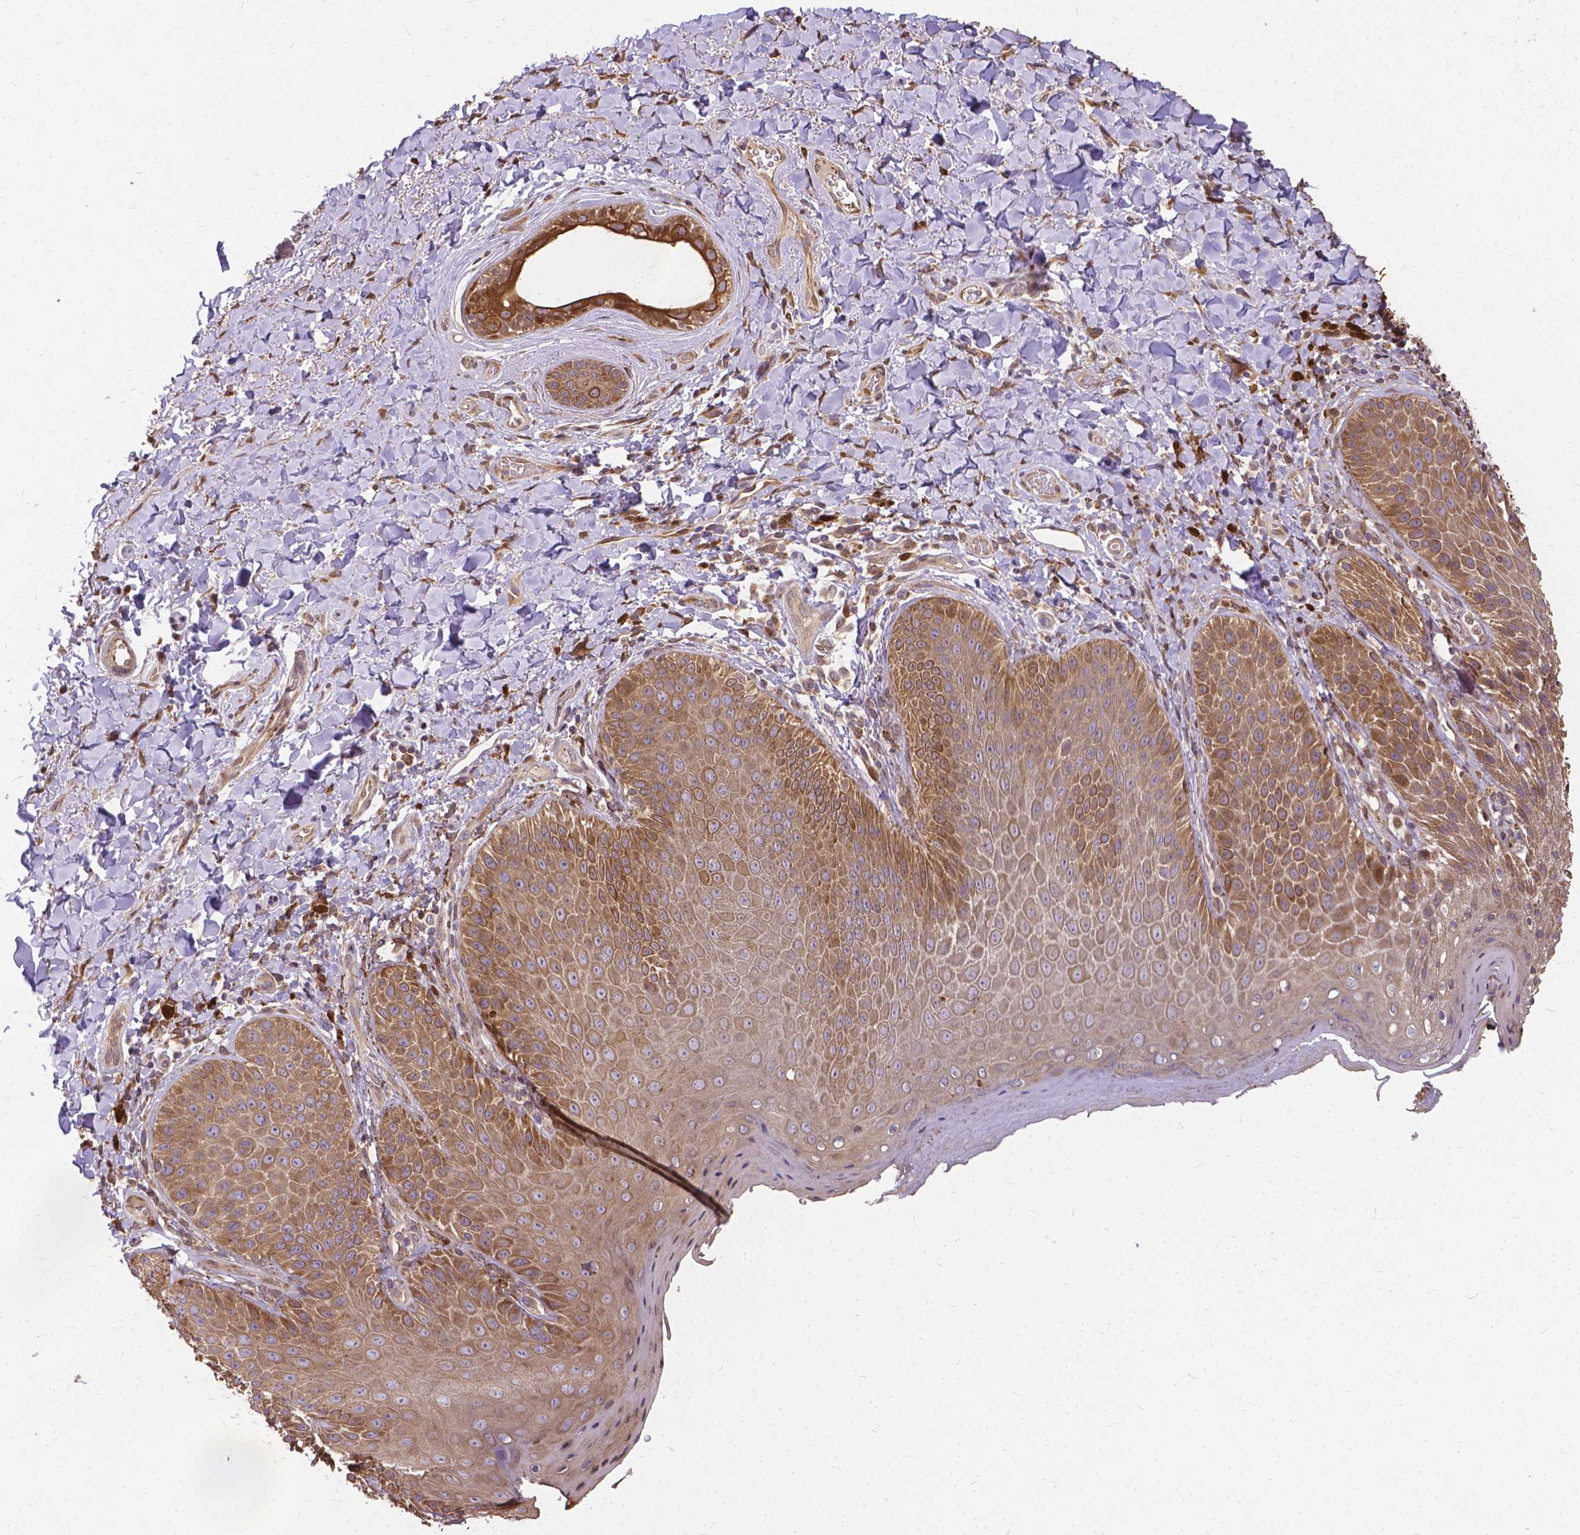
{"staining": {"intensity": "weak", "quantity": ">75%", "location": "cytoplasmic/membranous"}, "tissue": "skin", "cell_type": "Epidermal cells", "image_type": "normal", "snomed": [{"axis": "morphology", "description": "Normal tissue, NOS"}, {"axis": "topography", "description": "Anal"}], "caption": "DAB (3,3'-diaminobenzidine) immunohistochemical staining of unremarkable skin reveals weak cytoplasmic/membranous protein positivity in approximately >75% of epidermal cells.", "gene": "DENND6A", "patient": {"sex": "male", "age": 53}}